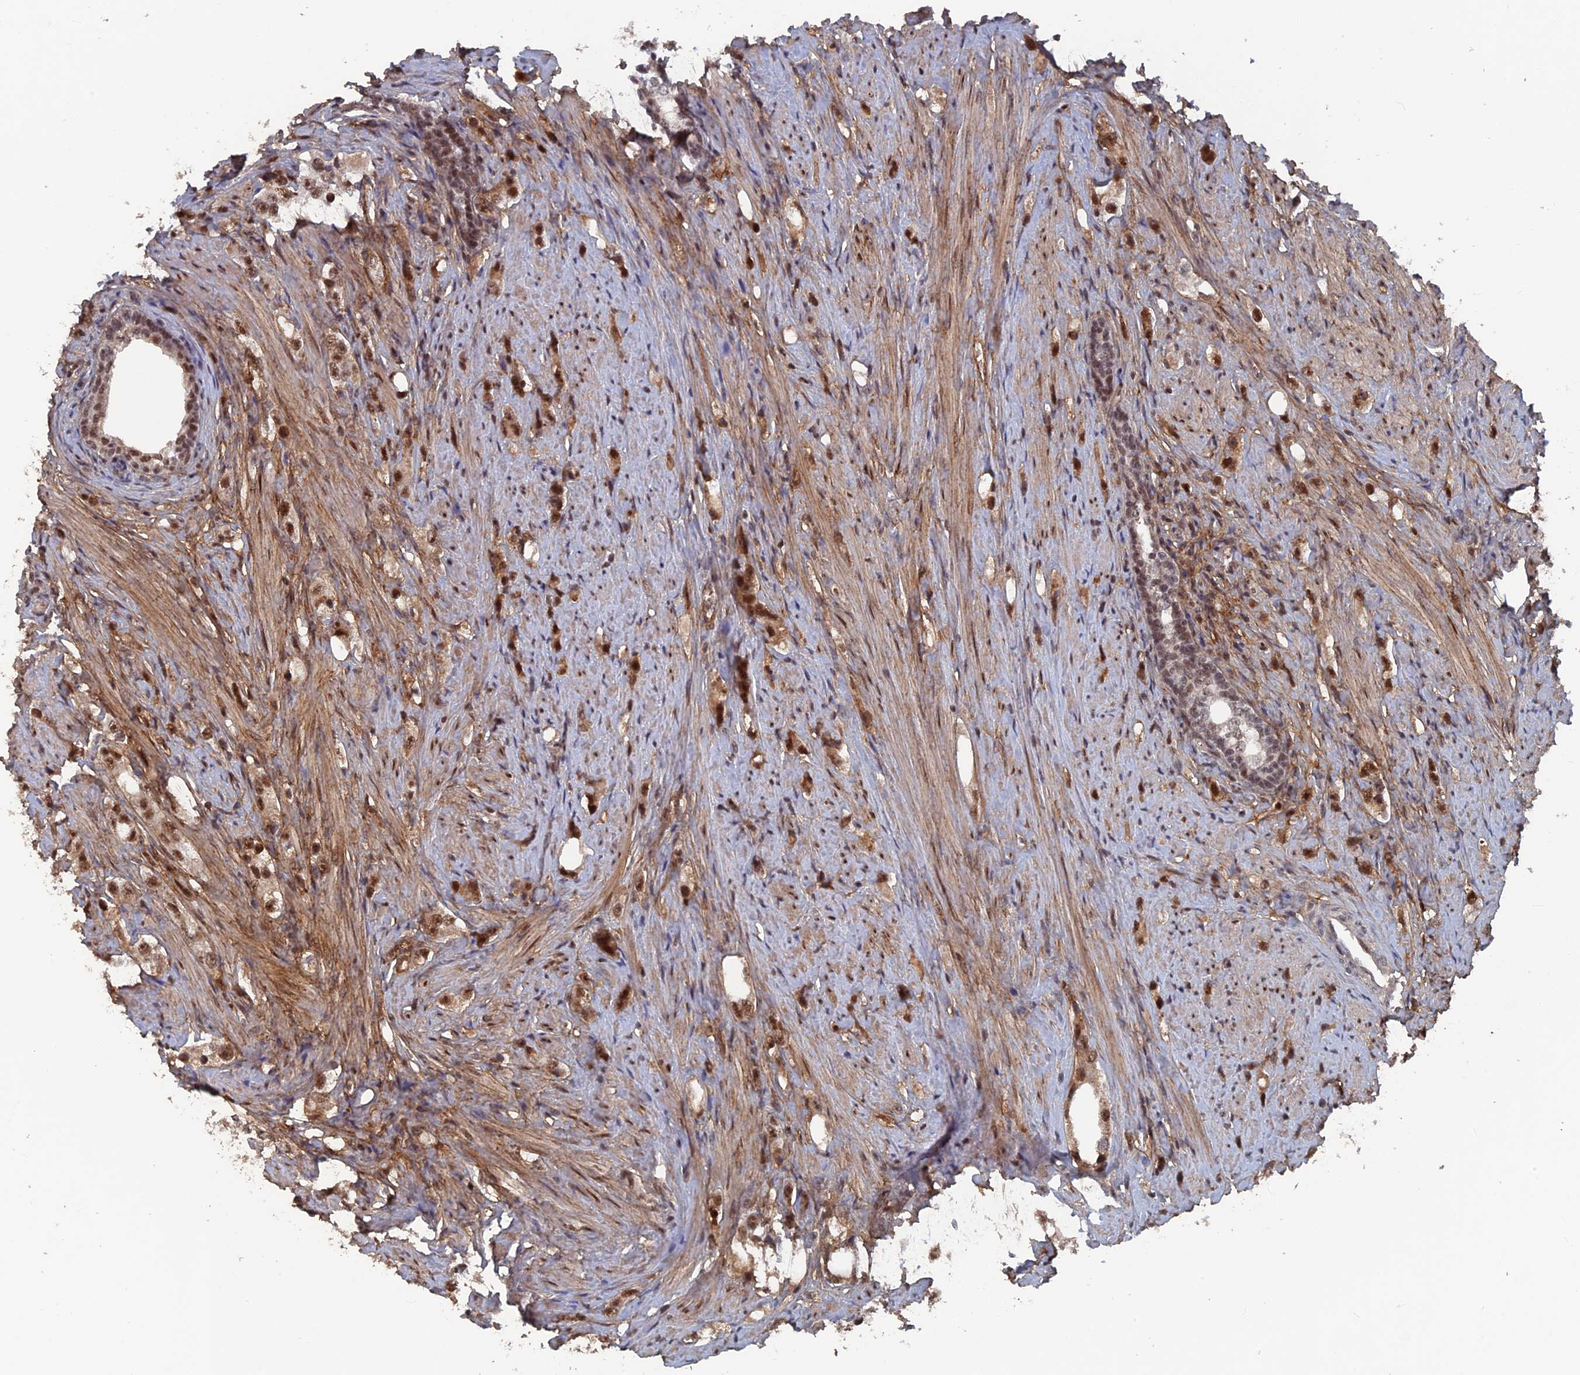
{"staining": {"intensity": "strong", "quantity": ">75%", "location": "cytoplasmic/membranous,nuclear"}, "tissue": "prostate cancer", "cell_type": "Tumor cells", "image_type": "cancer", "snomed": [{"axis": "morphology", "description": "Adenocarcinoma, High grade"}, {"axis": "topography", "description": "Prostate"}], "caption": "Immunohistochemistry (DAB) staining of prostate cancer shows strong cytoplasmic/membranous and nuclear protein staining in approximately >75% of tumor cells. (DAB (3,3'-diaminobenzidine) IHC with brightfield microscopy, high magnification).", "gene": "SH3D21", "patient": {"sex": "male", "age": 63}}